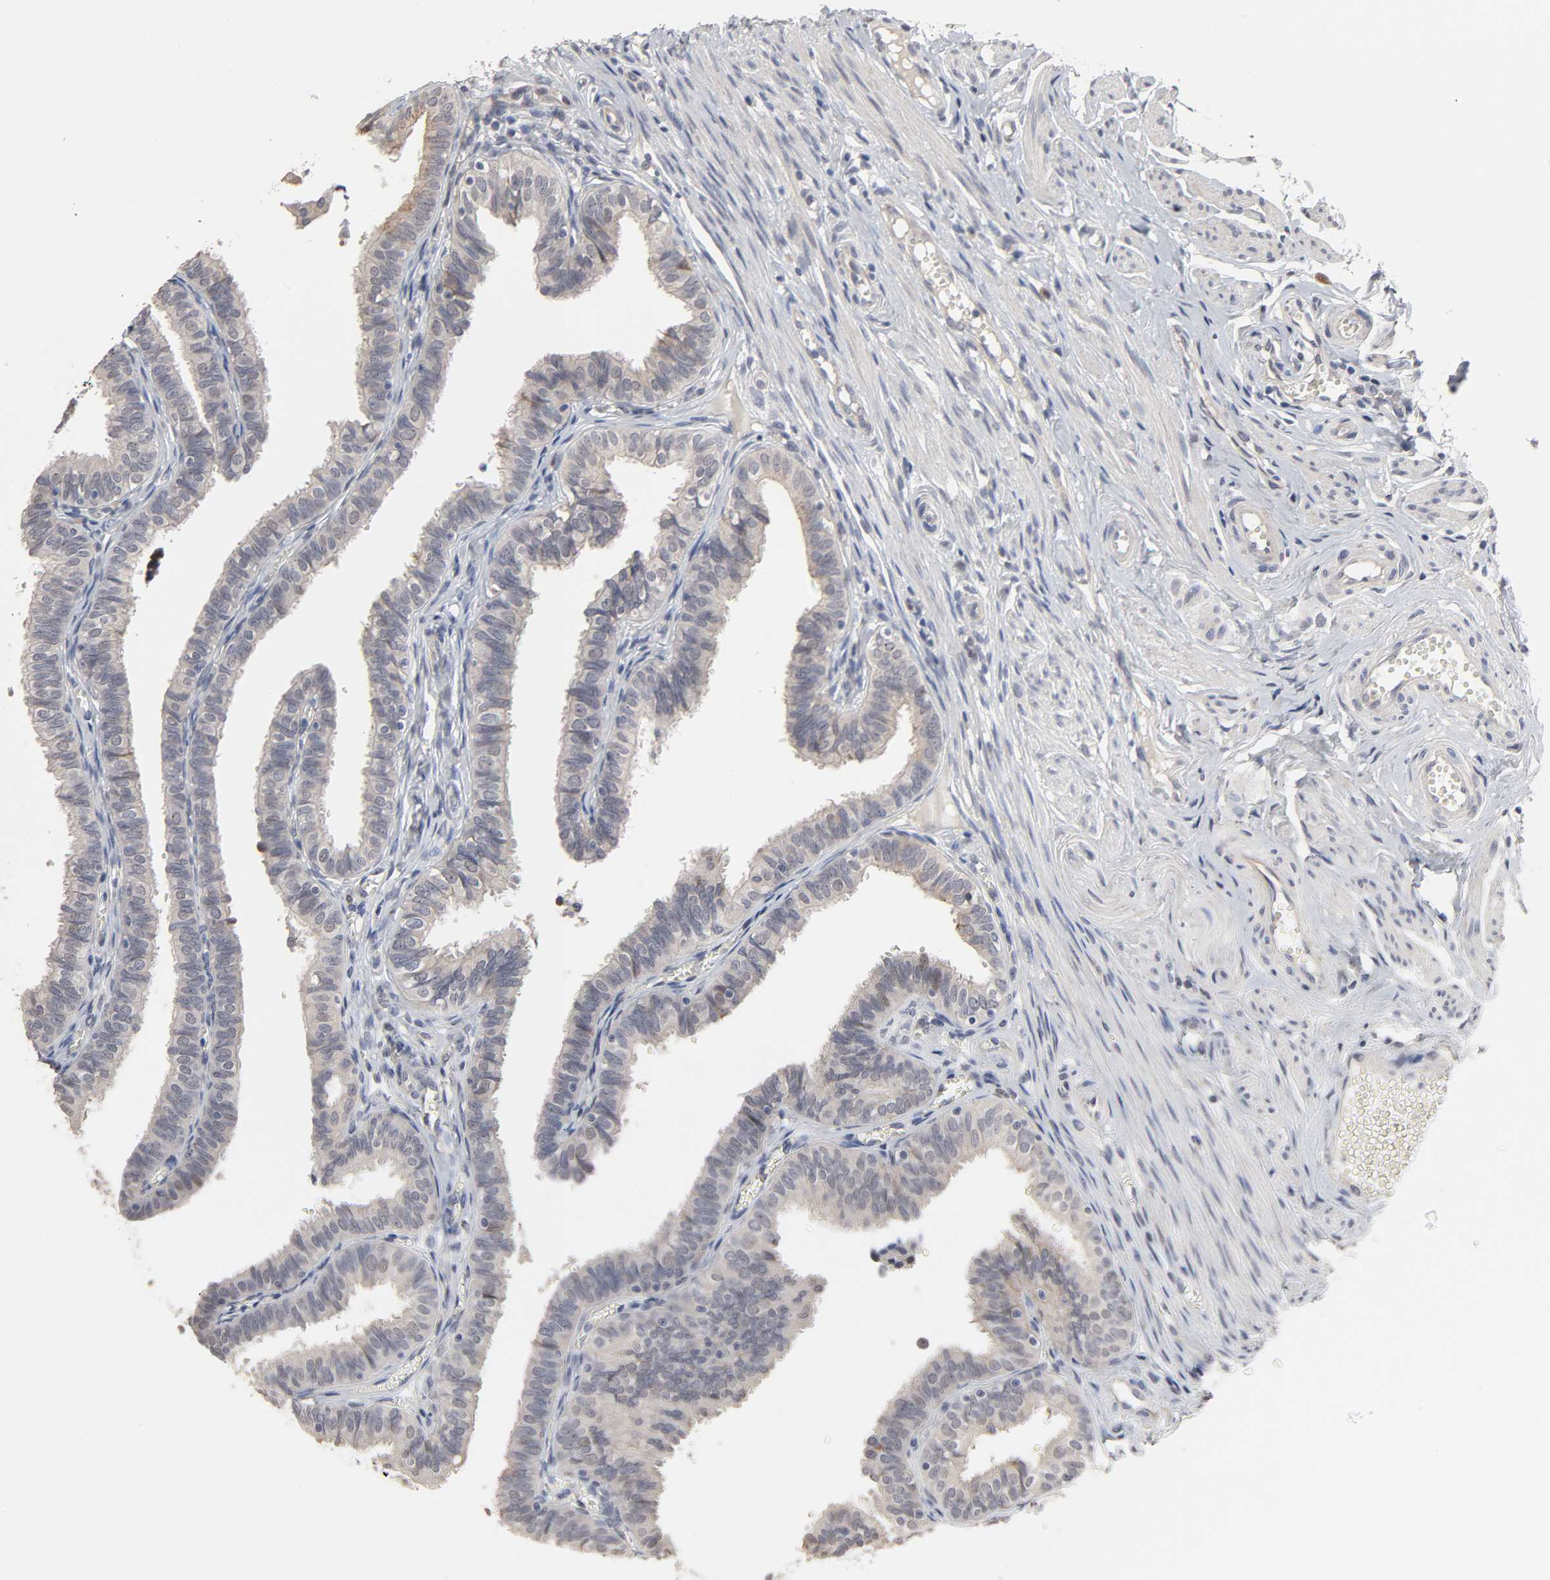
{"staining": {"intensity": "weak", "quantity": ">75%", "location": "cytoplasmic/membranous,nuclear"}, "tissue": "fallopian tube", "cell_type": "Glandular cells", "image_type": "normal", "snomed": [{"axis": "morphology", "description": "Normal tissue, NOS"}, {"axis": "topography", "description": "Fallopian tube"}], "caption": "Immunohistochemistry (IHC) micrograph of benign fallopian tube: fallopian tube stained using immunohistochemistry (IHC) displays low levels of weak protein expression localized specifically in the cytoplasmic/membranous,nuclear of glandular cells, appearing as a cytoplasmic/membranous,nuclear brown color.", "gene": "HNF4A", "patient": {"sex": "female", "age": 46}}